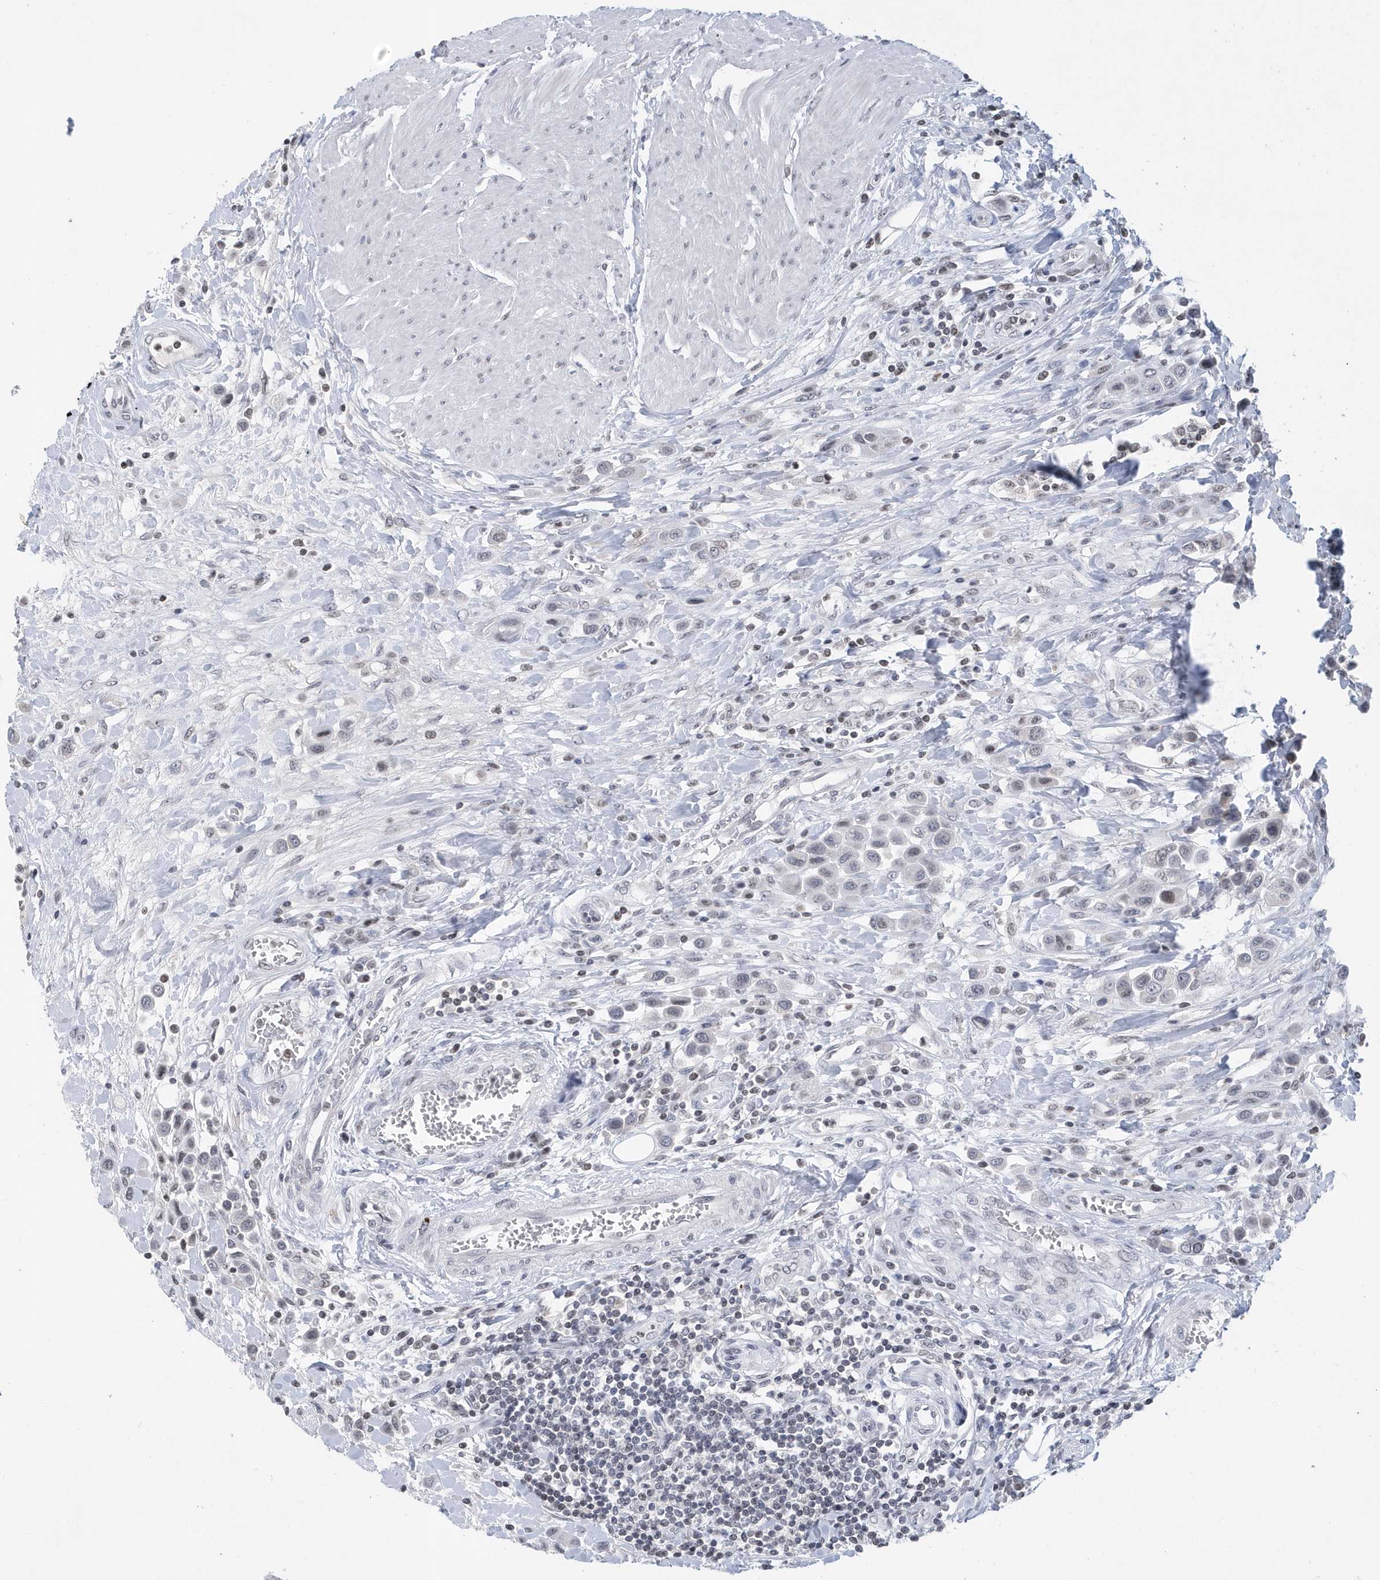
{"staining": {"intensity": "negative", "quantity": "none", "location": "none"}, "tissue": "urothelial cancer", "cell_type": "Tumor cells", "image_type": "cancer", "snomed": [{"axis": "morphology", "description": "Urothelial carcinoma, High grade"}, {"axis": "topography", "description": "Urinary bladder"}], "caption": "This histopathology image is of urothelial cancer stained with immunohistochemistry (IHC) to label a protein in brown with the nuclei are counter-stained blue. There is no positivity in tumor cells.", "gene": "VWA5B2", "patient": {"sex": "male", "age": 50}}